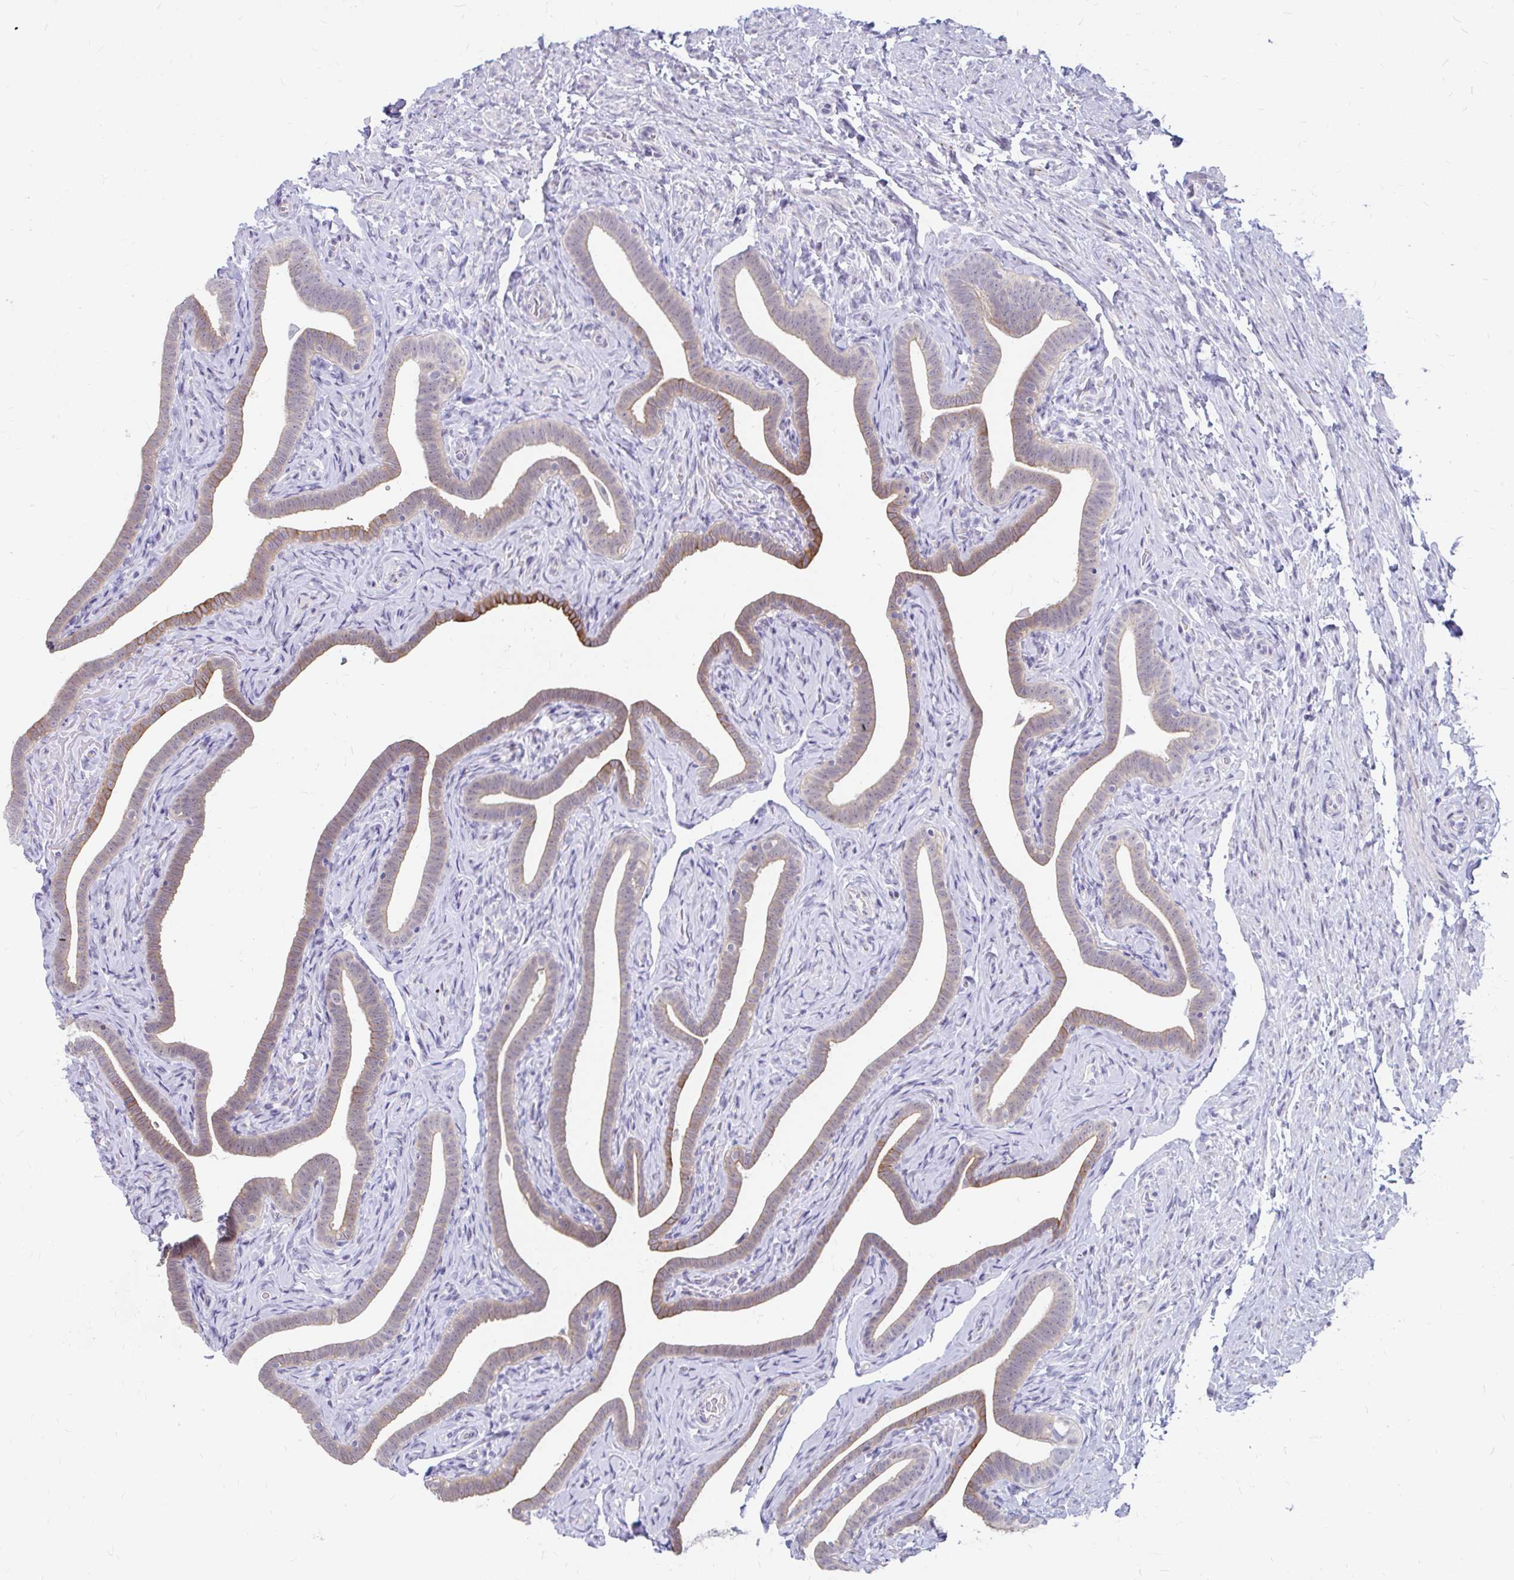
{"staining": {"intensity": "strong", "quantity": "<25%", "location": "cytoplasmic/membranous"}, "tissue": "fallopian tube", "cell_type": "Glandular cells", "image_type": "normal", "snomed": [{"axis": "morphology", "description": "Normal tissue, NOS"}, {"axis": "topography", "description": "Fallopian tube"}], "caption": "Brown immunohistochemical staining in benign fallopian tube reveals strong cytoplasmic/membranous staining in about <25% of glandular cells.", "gene": "RGS16", "patient": {"sex": "female", "age": 69}}